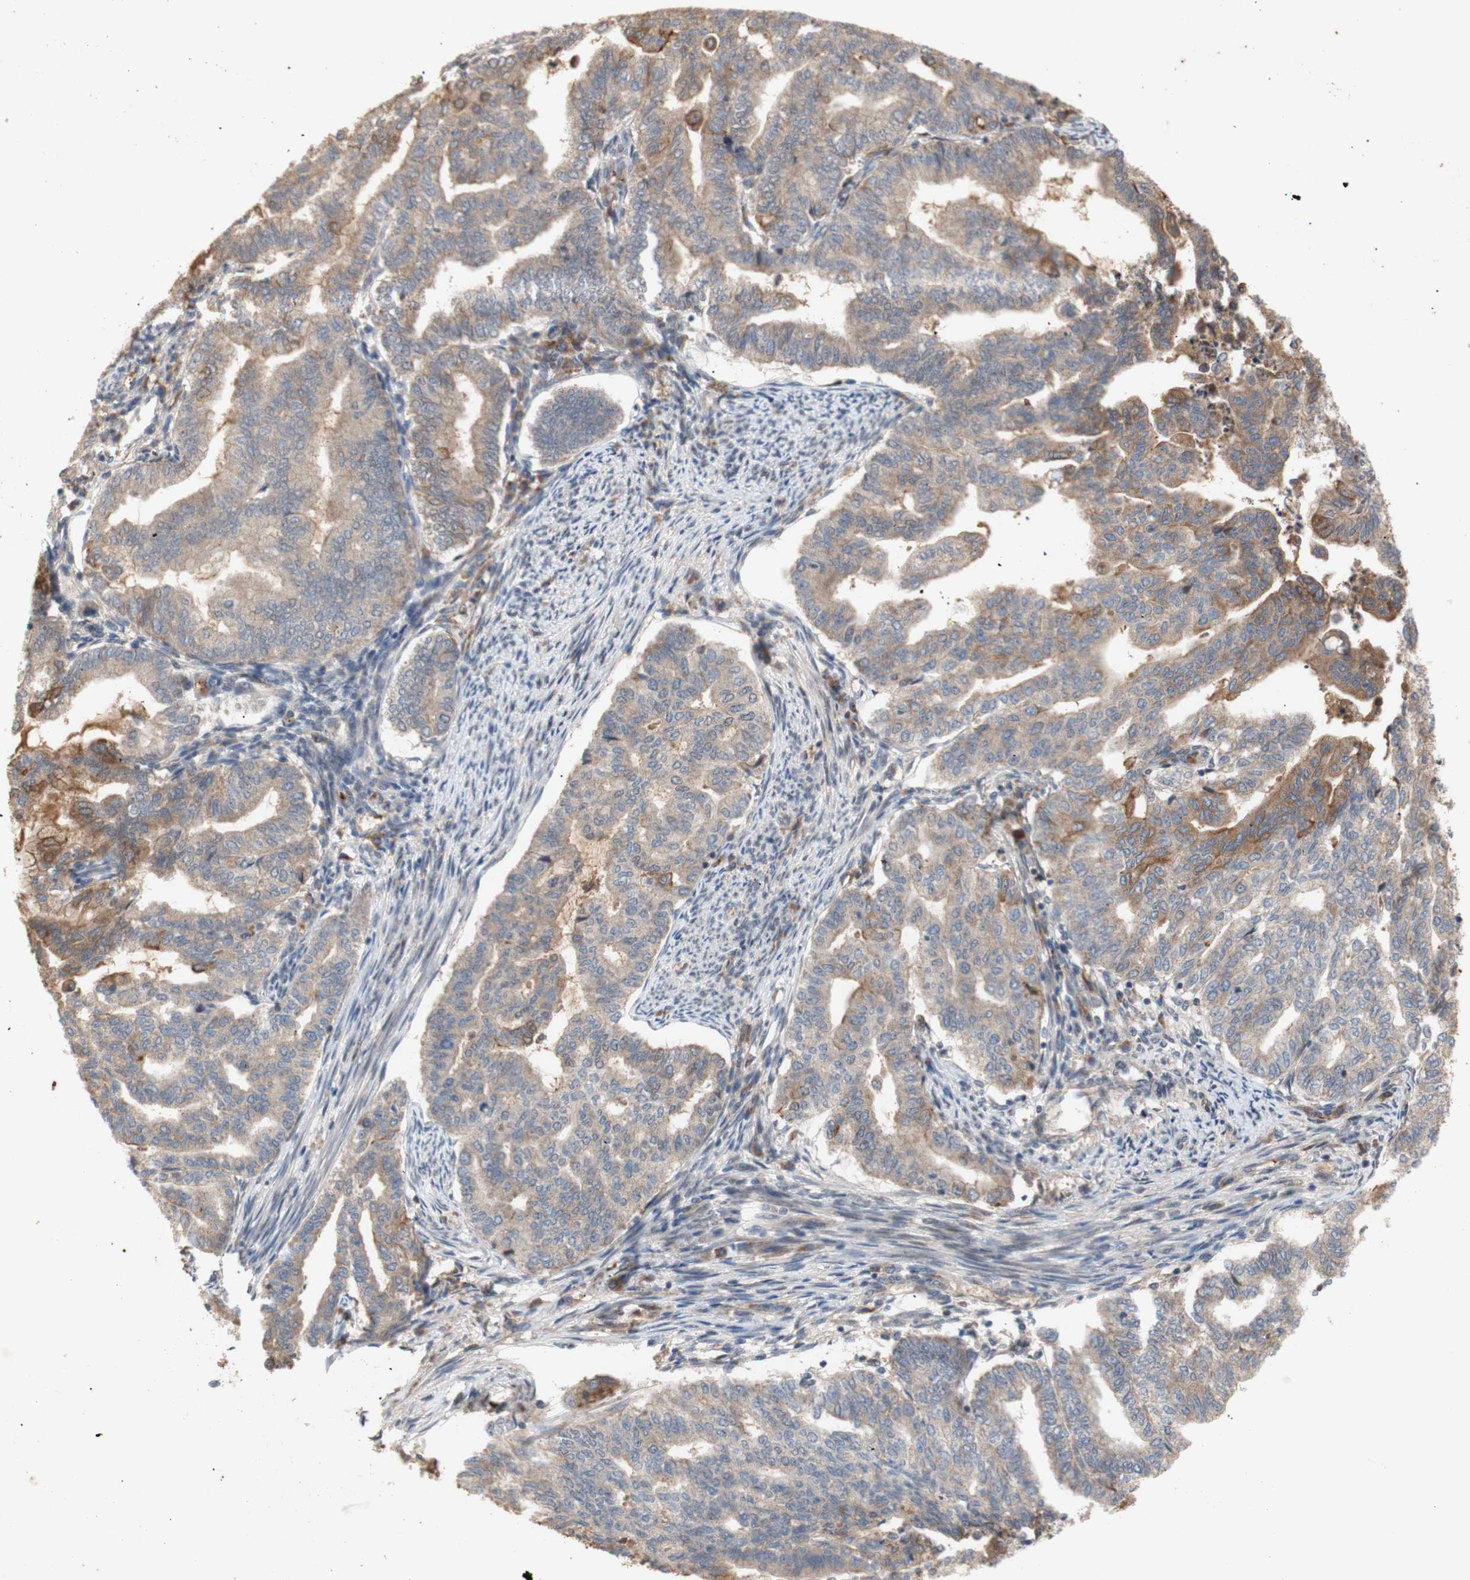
{"staining": {"intensity": "weak", "quantity": ">75%", "location": "cytoplasmic/membranous"}, "tissue": "endometrial cancer", "cell_type": "Tumor cells", "image_type": "cancer", "snomed": [{"axis": "morphology", "description": "Adenocarcinoma, NOS"}, {"axis": "topography", "description": "Endometrium"}], "caption": "Protein expression analysis of endometrial cancer exhibits weak cytoplasmic/membranous positivity in about >75% of tumor cells.", "gene": "PKN1", "patient": {"sex": "female", "age": 79}}